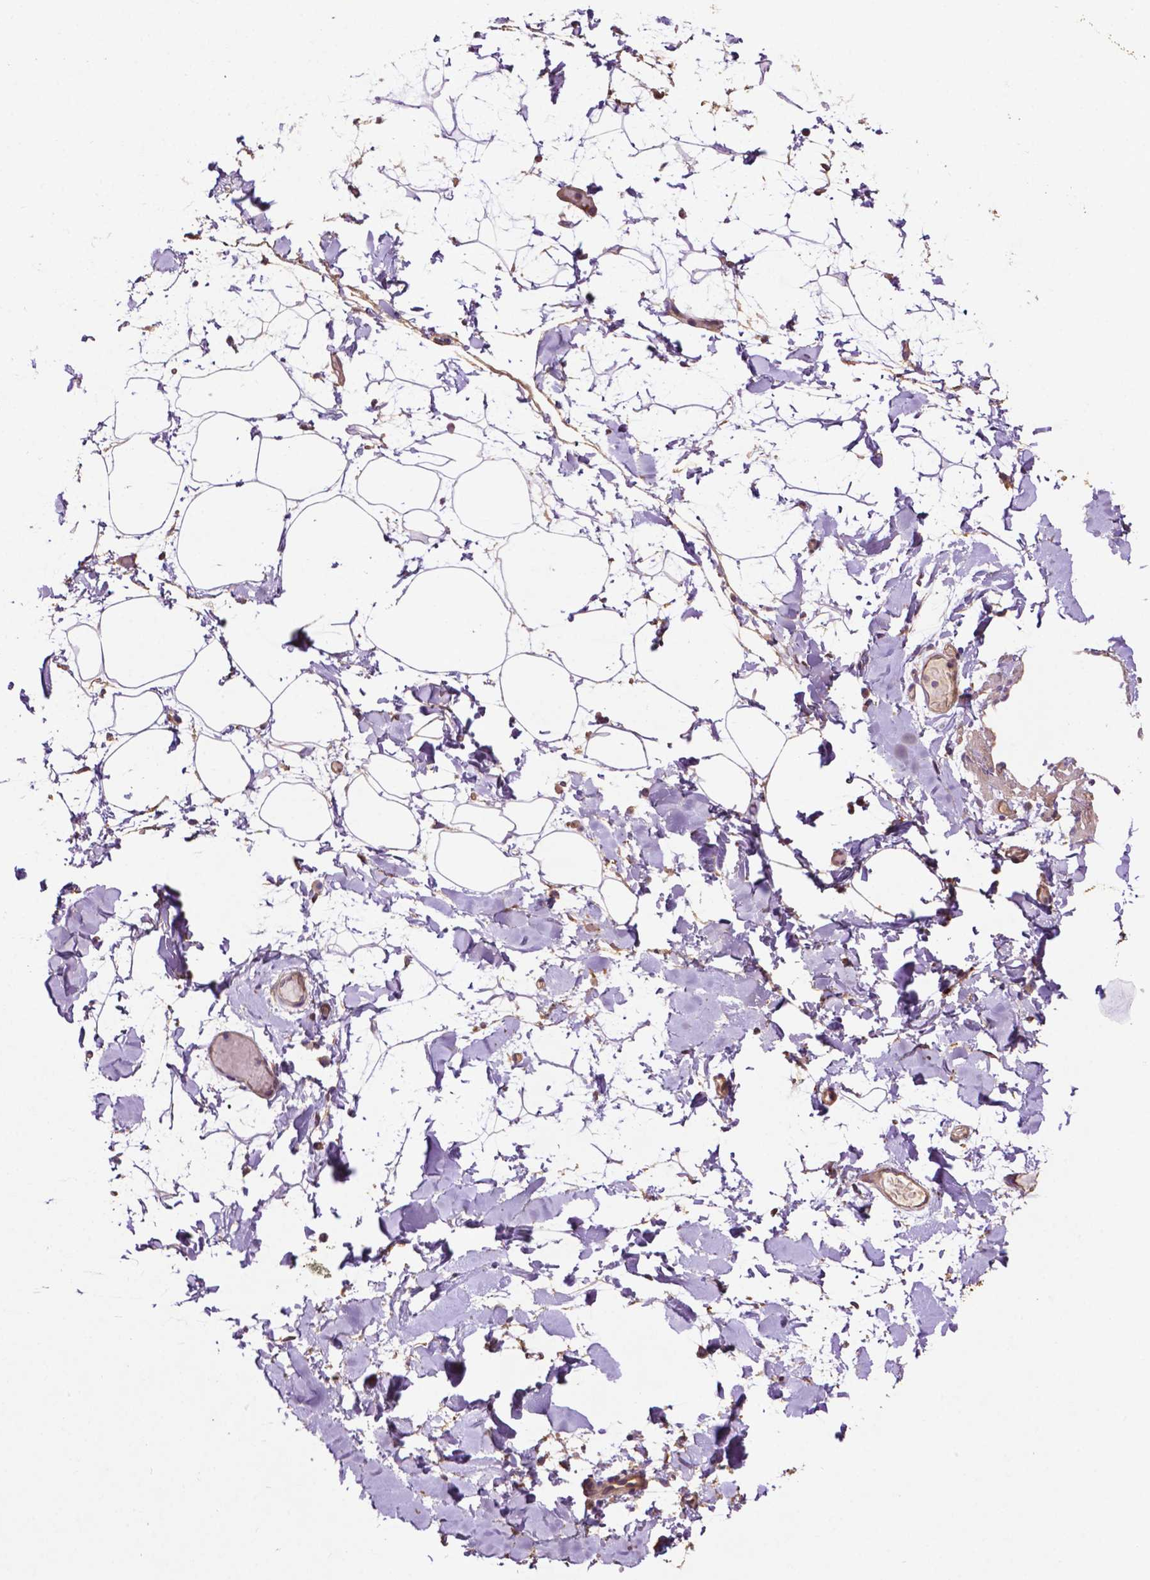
{"staining": {"intensity": "moderate", "quantity": "25%-75%", "location": "cytoplasmic/membranous"}, "tissue": "adipose tissue", "cell_type": "Adipocytes", "image_type": "normal", "snomed": [{"axis": "morphology", "description": "Normal tissue, NOS"}, {"axis": "topography", "description": "Gallbladder"}, {"axis": "topography", "description": "Peripheral nerve tissue"}], "caption": "Protein staining displays moderate cytoplasmic/membranous staining in about 25%-75% of adipocytes in normal adipose tissue.", "gene": "GDPD5", "patient": {"sex": "female", "age": 45}}